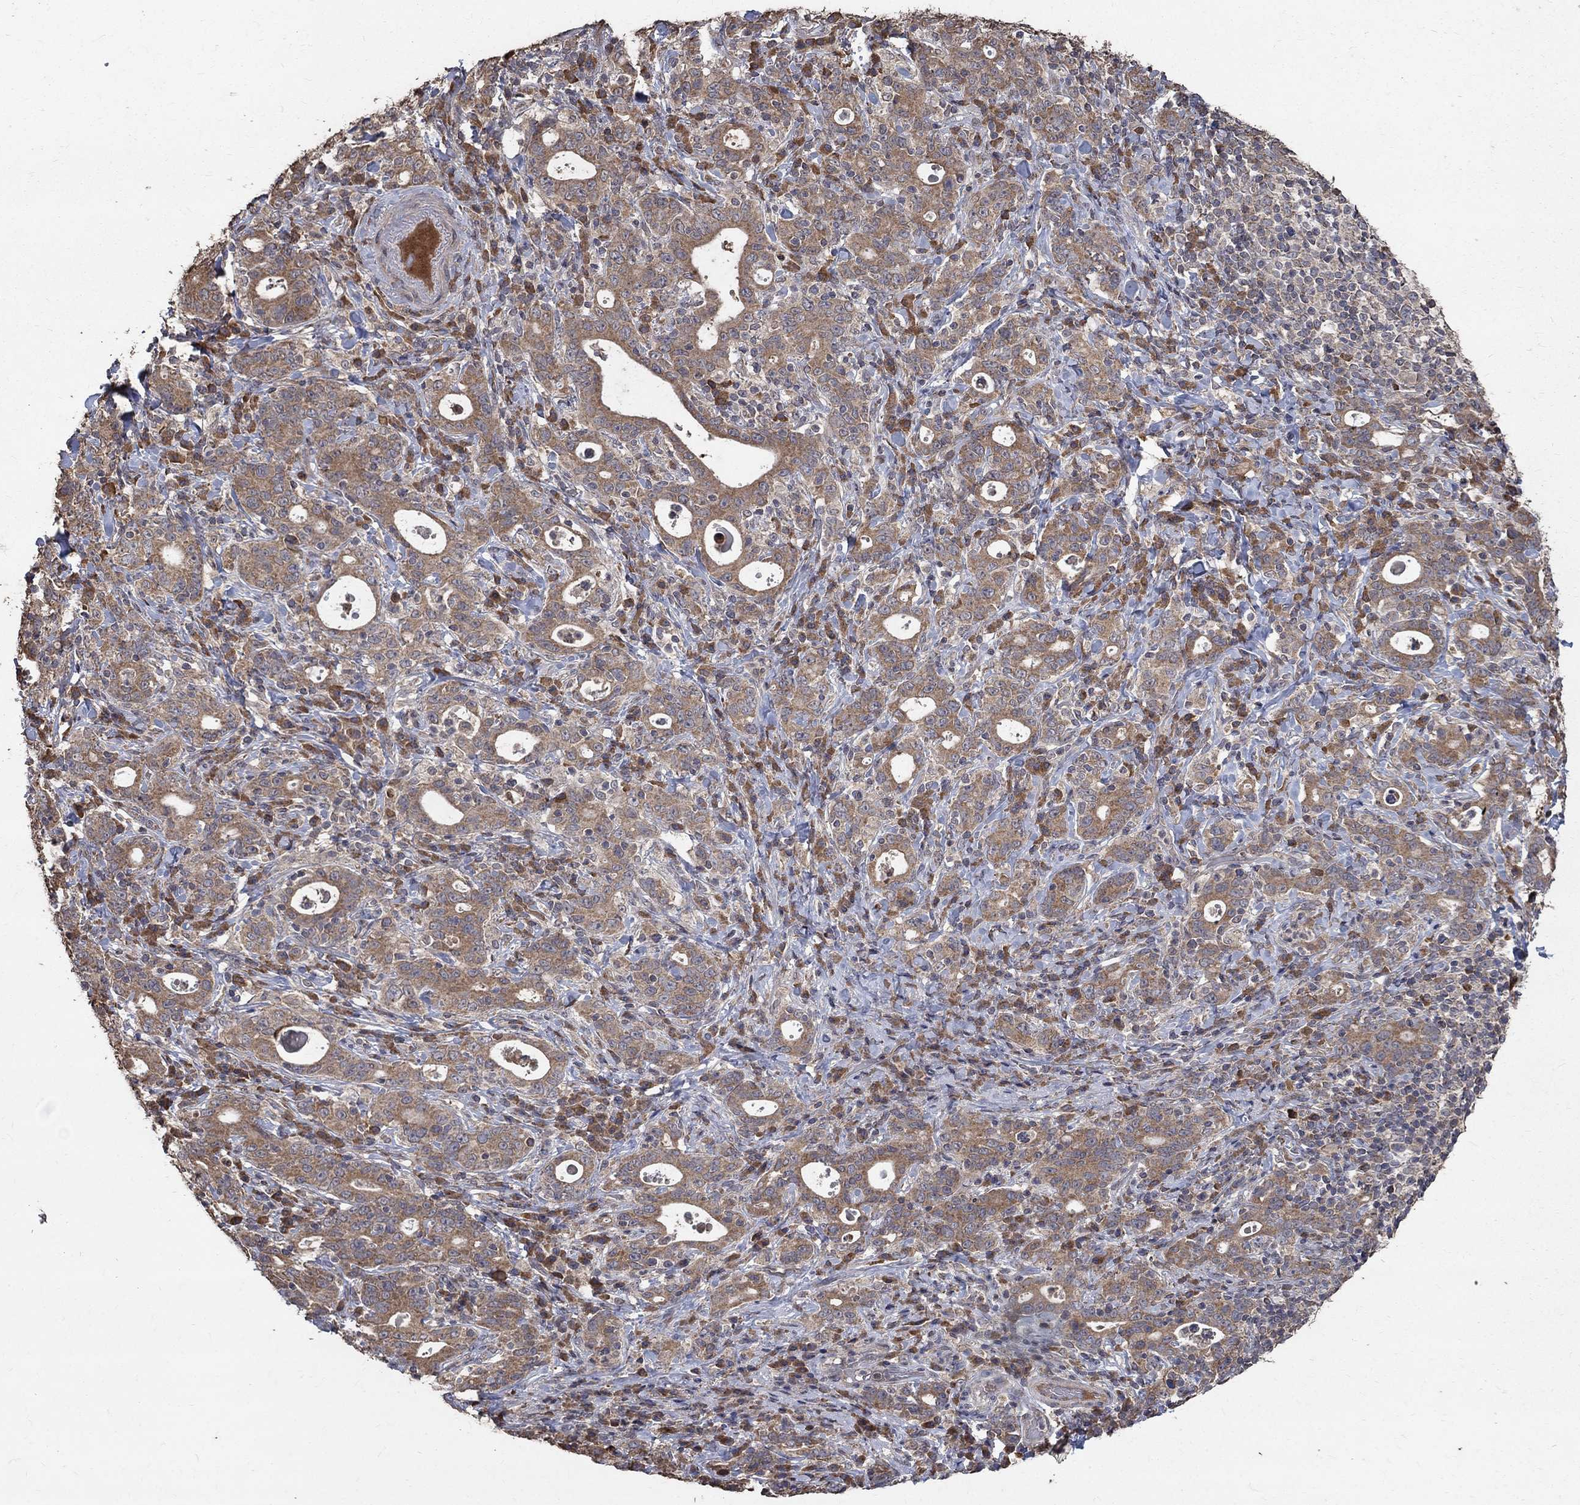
{"staining": {"intensity": "weak", "quantity": ">75%", "location": "cytoplasmic/membranous"}, "tissue": "stomach cancer", "cell_type": "Tumor cells", "image_type": "cancer", "snomed": [{"axis": "morphology", "description": "Adenocarcinoma, NOS"}, {"axis": "topography", "description": "Stomach"}], "caption": "A low amount of weak cytoplasmic/membranous expression is present in approximately >75% of tumor cells in adenocarcinoma (stomach) tissue.", "gene": "C17orf75", "patient": {"sex": "male", "age": 79}}